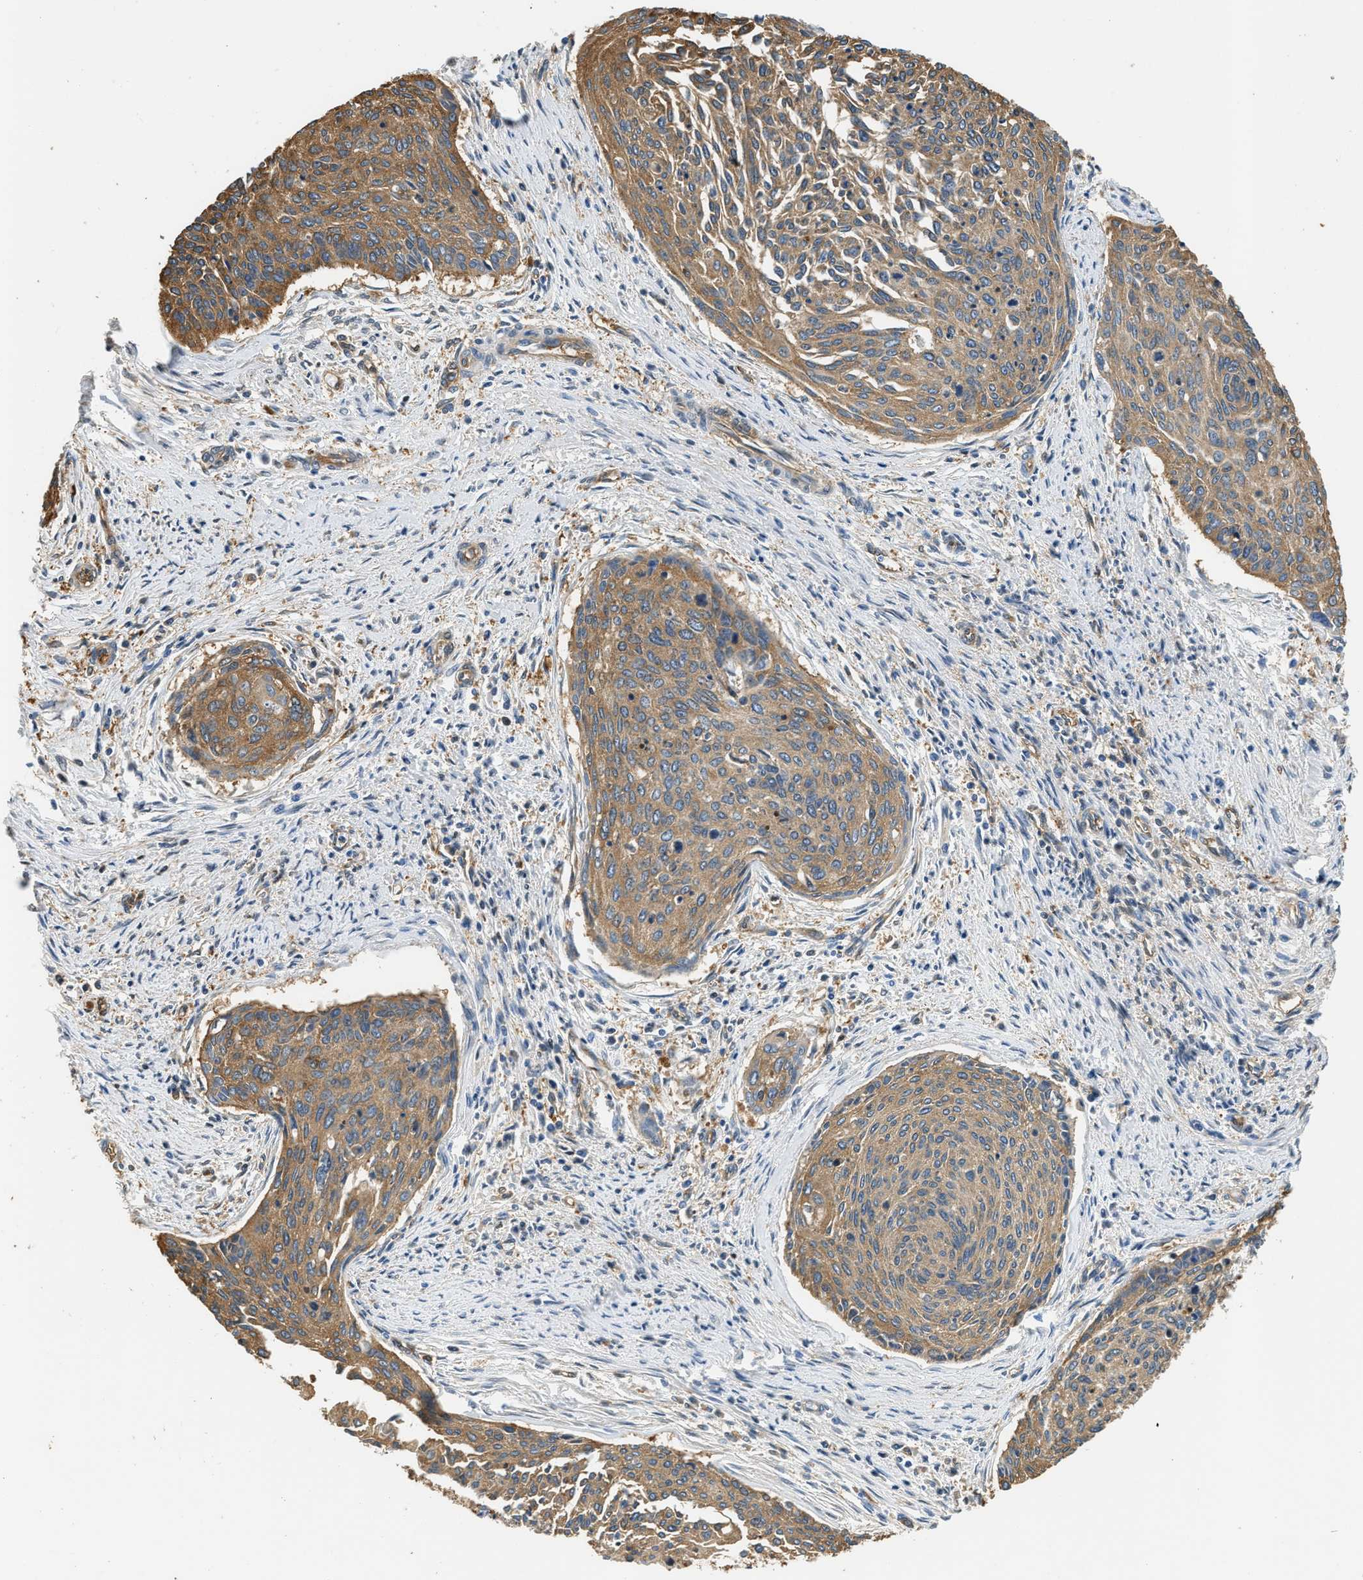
{"staining": {"intensity": "moderate", "quantity": "25%-75%", "location": "cytoplasmic/membranous"}, "tissue": "cervical cancer", "cell_type": "Tumor cells", "image_type": "cancer", "snomed": [{"axis": "morphology", "description": "Squamous cell carcinoma, NOS"}, {"axis": "topography", "description": "Cervix"}], "caption": "Immunohistochemical staining of squamous cell carcinoma (cervical) displays moderate cytoplasmic/membranous protein staining in approximately 25%-75% of tumor cells.", "gene": "PPP2R1B", "patient": {"sex": "female", "age": 55}}